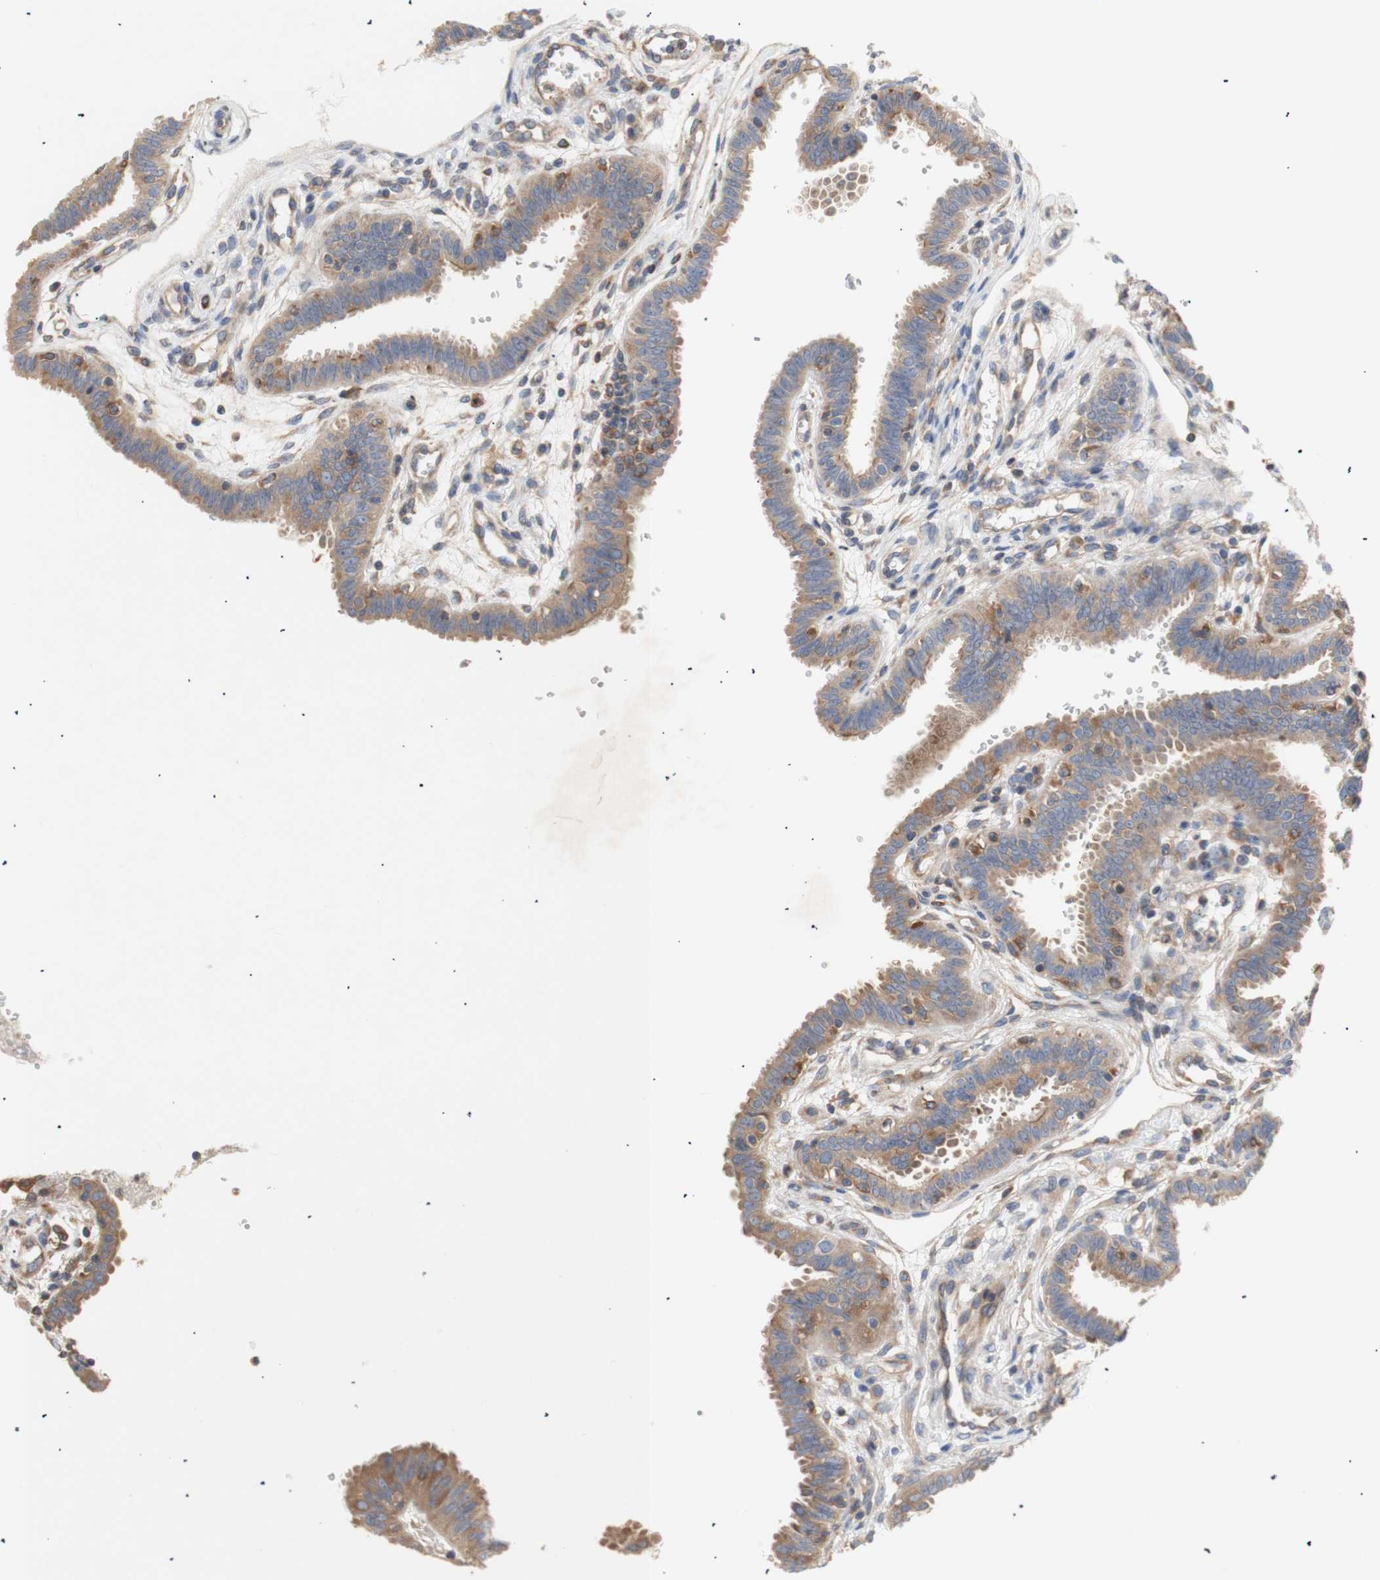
{"staining": {"intensity": "moderate", "quantity": ">75%", "location": "cytoplasmic/membranous"}, "tissue": "fallopian tube", "cell_type": "Glandular cells", "image_type": "normal", "snomed": [{"axis": "morphology", "description": "Normal tissue, NOS"}, {"axis": "topography", "description": "Fallopian tube"}], "caption": "A brown stain shows moderate cytoplasmic/membranous positivity of a protein in glandular cells of unremarkable human fallopian tube.", "gene": "IKBKG", "patient": {"sex": "female", "age": 32}}